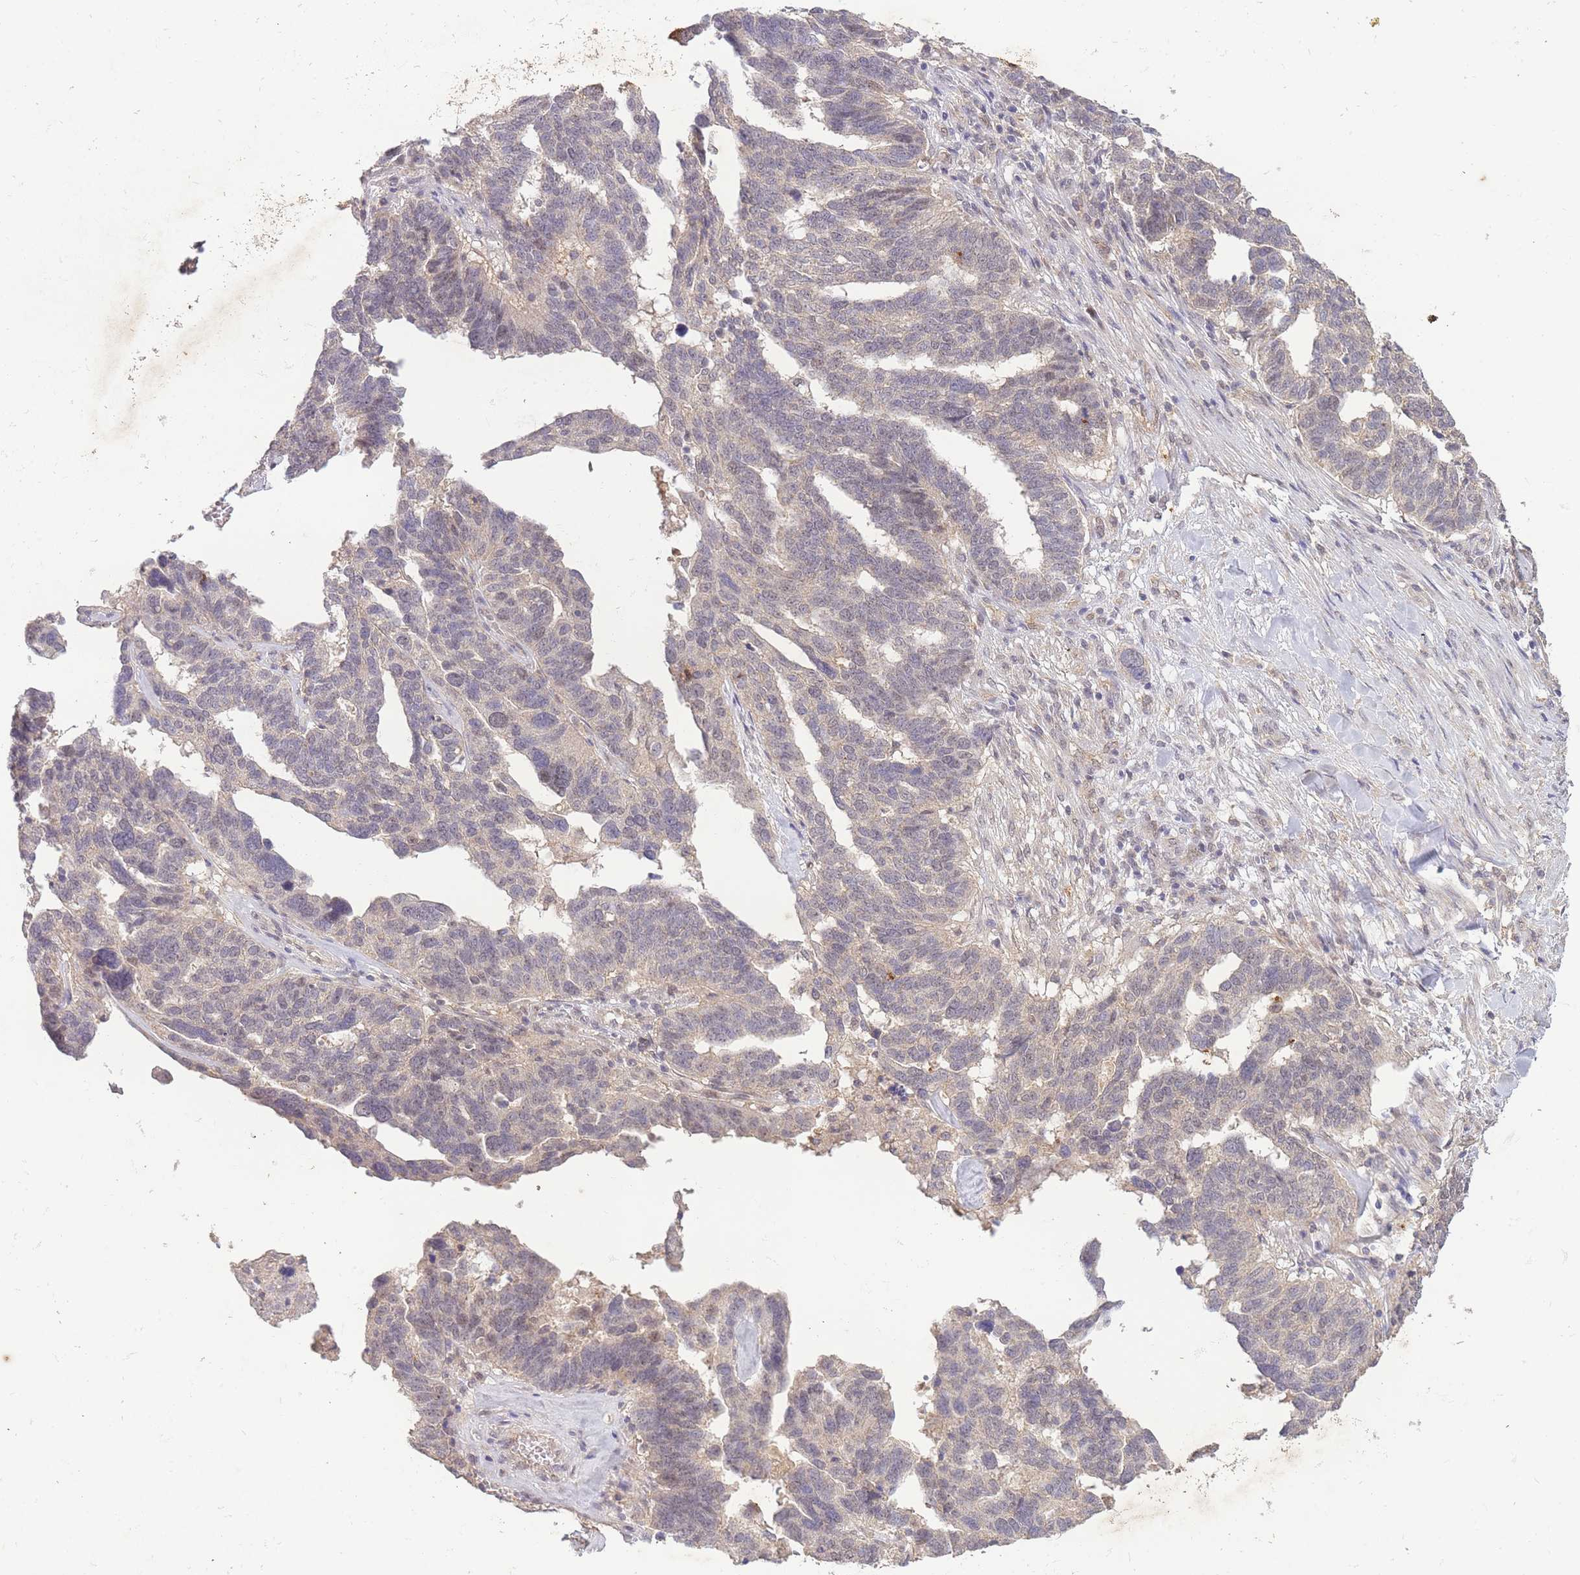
{"staining": {"intensity": "weak", "quantity": "<25%", "location": "nuclear"}, "tissue": "ovarian cancer", "cell_type": "Tumor cells", "image_type": "cancer", "snomed": [{"axis": "morphology", "description": "Cystadenocarcinoma, serous, NOS"}, {"axis": "topography", "description": "Ovary"}], "caption": "Immunohistochemistry micrograph of neoplastic tissue: human ovarian serous cystadenocarcinoma stained with DAB shows no significant protein expression in tumor cells. (Brightfield microscopy of DAB (3,3'-diaminobenzidine) IHC at high magnification).", "gene": "RNF144B", "patient": {"sex": "female", "age": 59}}